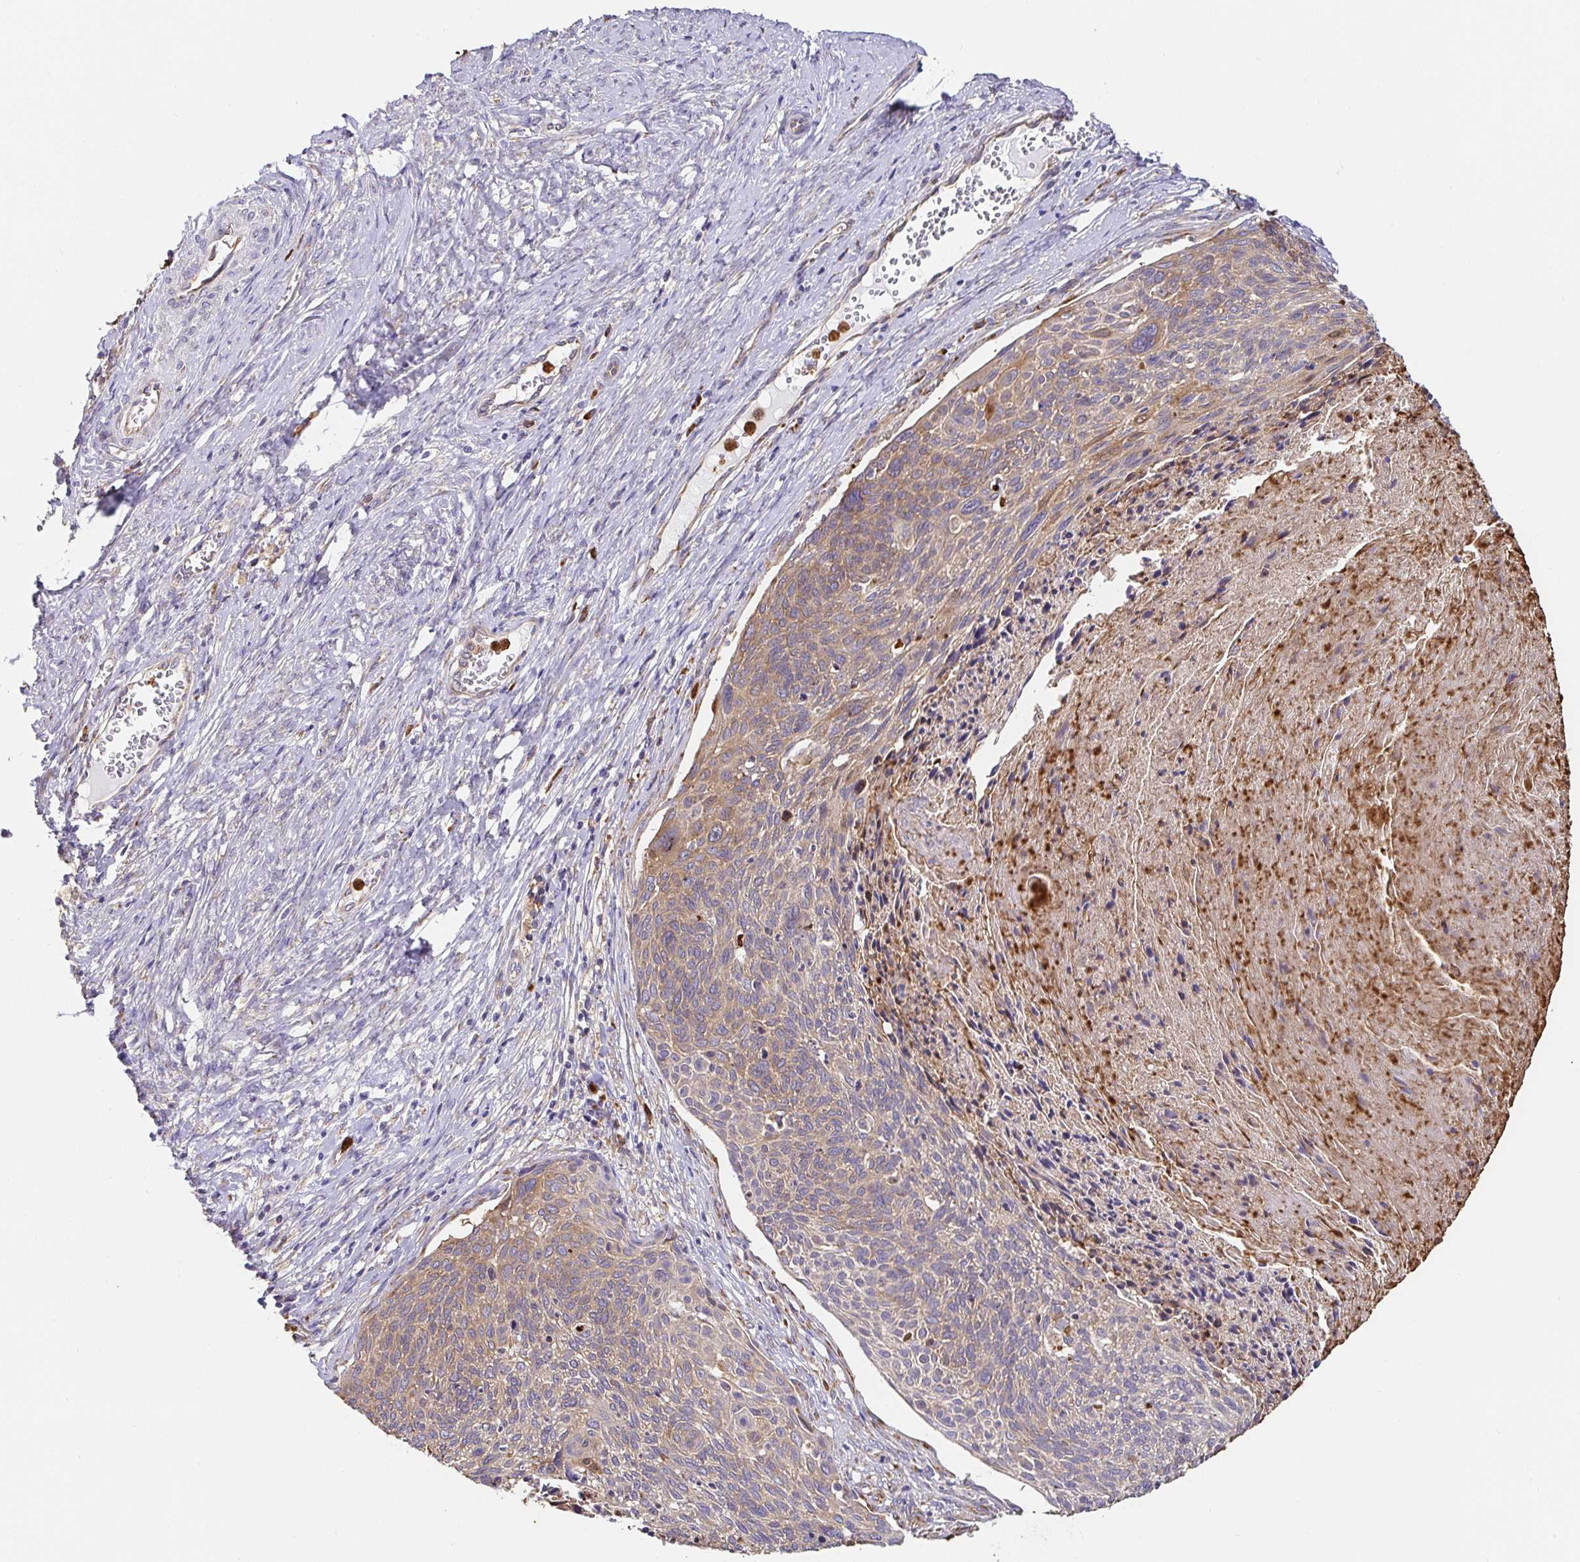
{"staining": {"intensity": "weak", "quantity": "25%-75%", "location": "cytoplasmic/membranous"}, "tissue": "cervical cancer", "cell_type": "Tumor cells", "image_type": "cancer", "snomed": [{"axis": "morphology", "description": "Squamous cell carcinoma, NOS"}, {"axis": "topography", "description": "Cervix"}], "caption": "Squamous cell carcinoma (cervical) stained for a protein (brown) demonstrates weak cytoplasmic/membranous positive expression in approximately 25%-75% of tumor cells.", "gene": "PDPK1", "patient": {"sex": "female", "age": 49}}